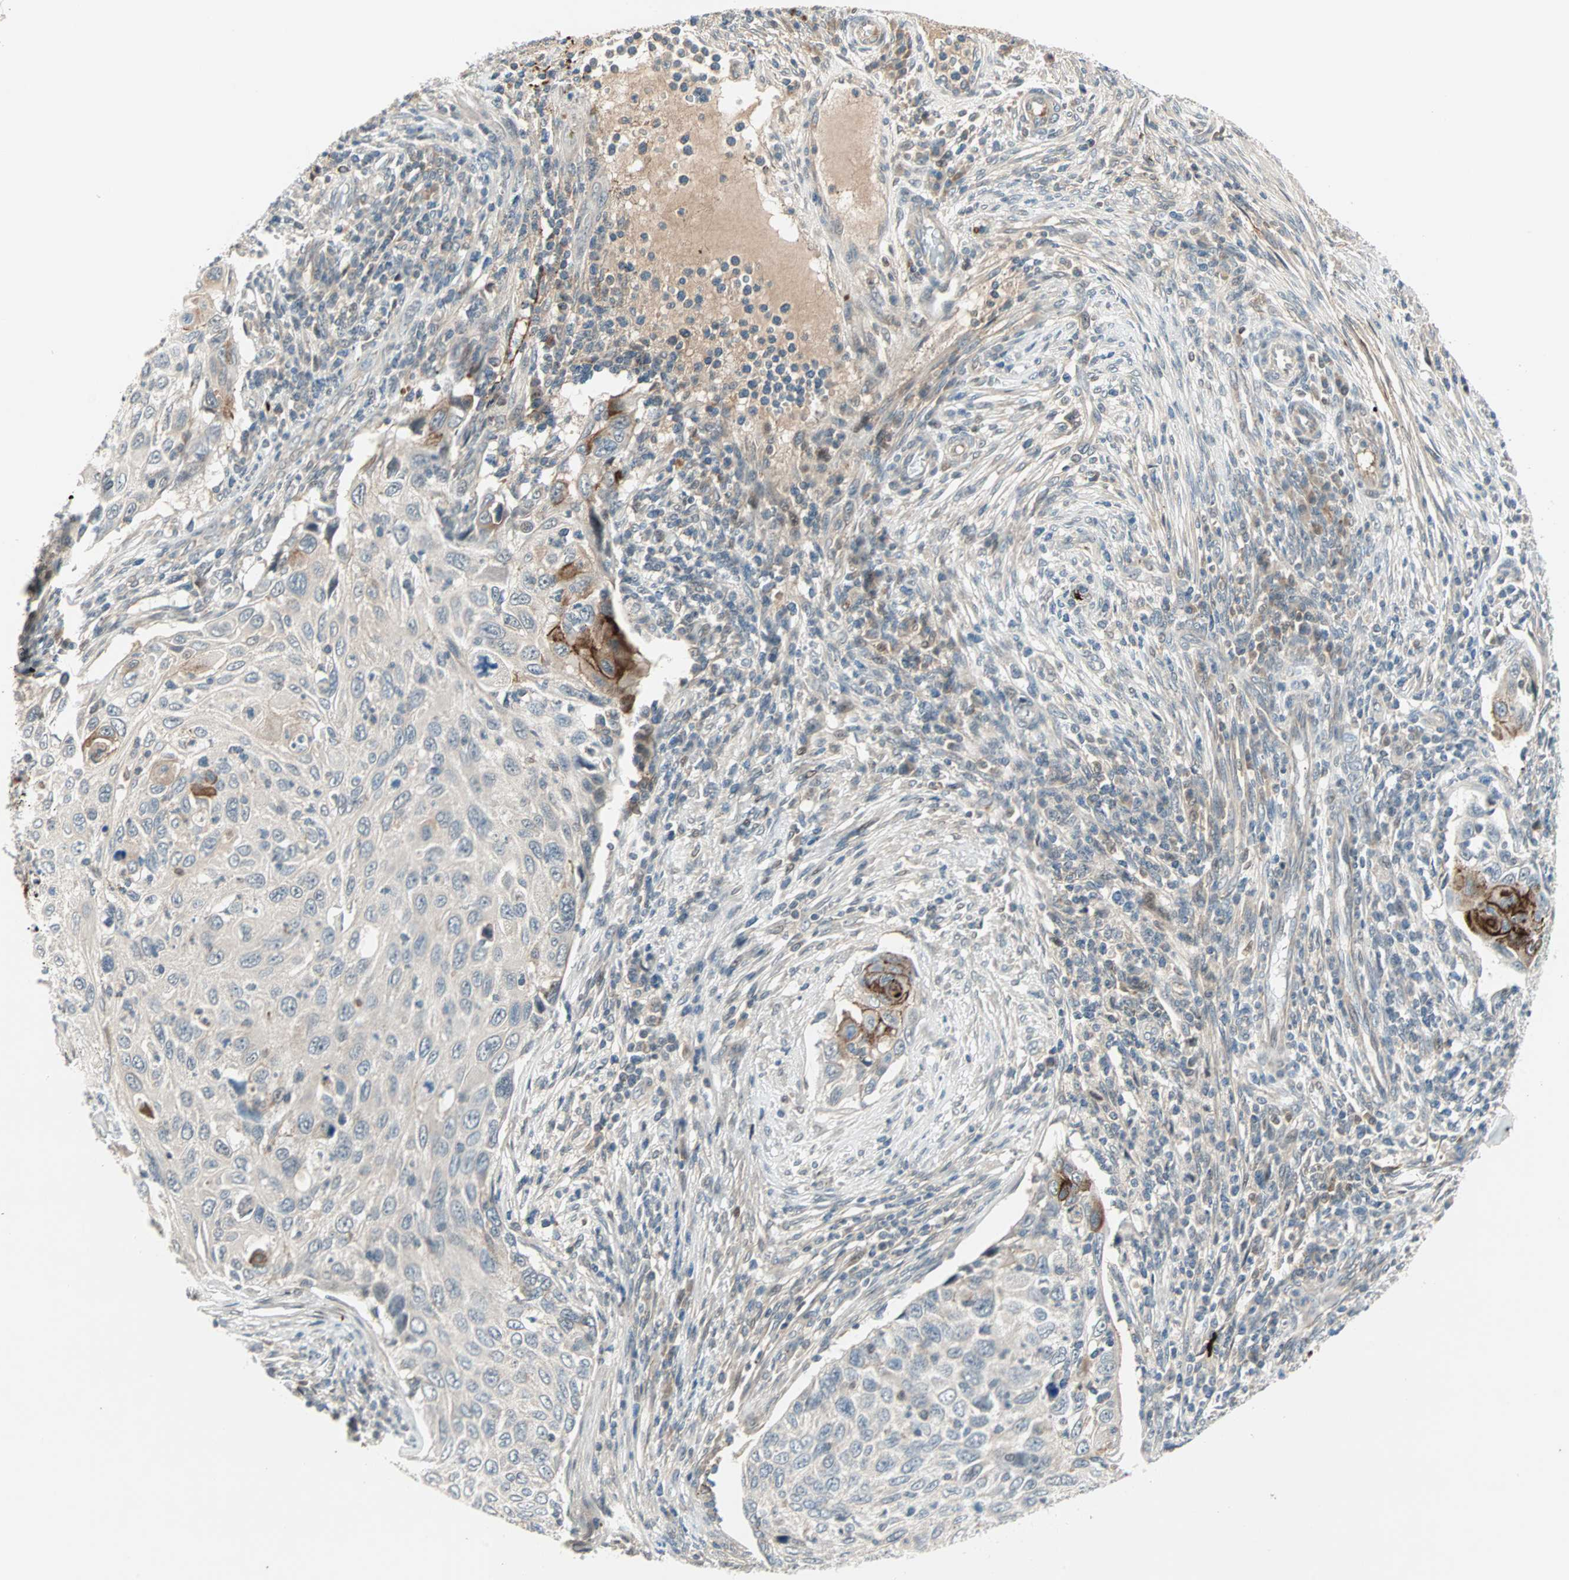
{"staining": {"intensity": "strong", "quantity": "<25%", "location": "cytoplasmic/membranous"}, "tissue": "cervical cancer", "cell_type": "Tumor cells", "image_type": "cancer", "snomed": [{"axis": "morphology", "description": "Squamous cell carcinoma, NOS"}, {"axis": "topography", "description": "Cervix"}], "caption": "Immunohistochemical staining of cervical cancer (squamous cell carcinoma) reveals strong cytoplasmic/membranous protein positivity in approximately <25% of tumor cells. (DAB (3,3'-diaminobenzidine) = brown stain, brightfield microscopy at high magnification).", "gene": "PROS1", "patient": {"sex": "female", "age": 70}}